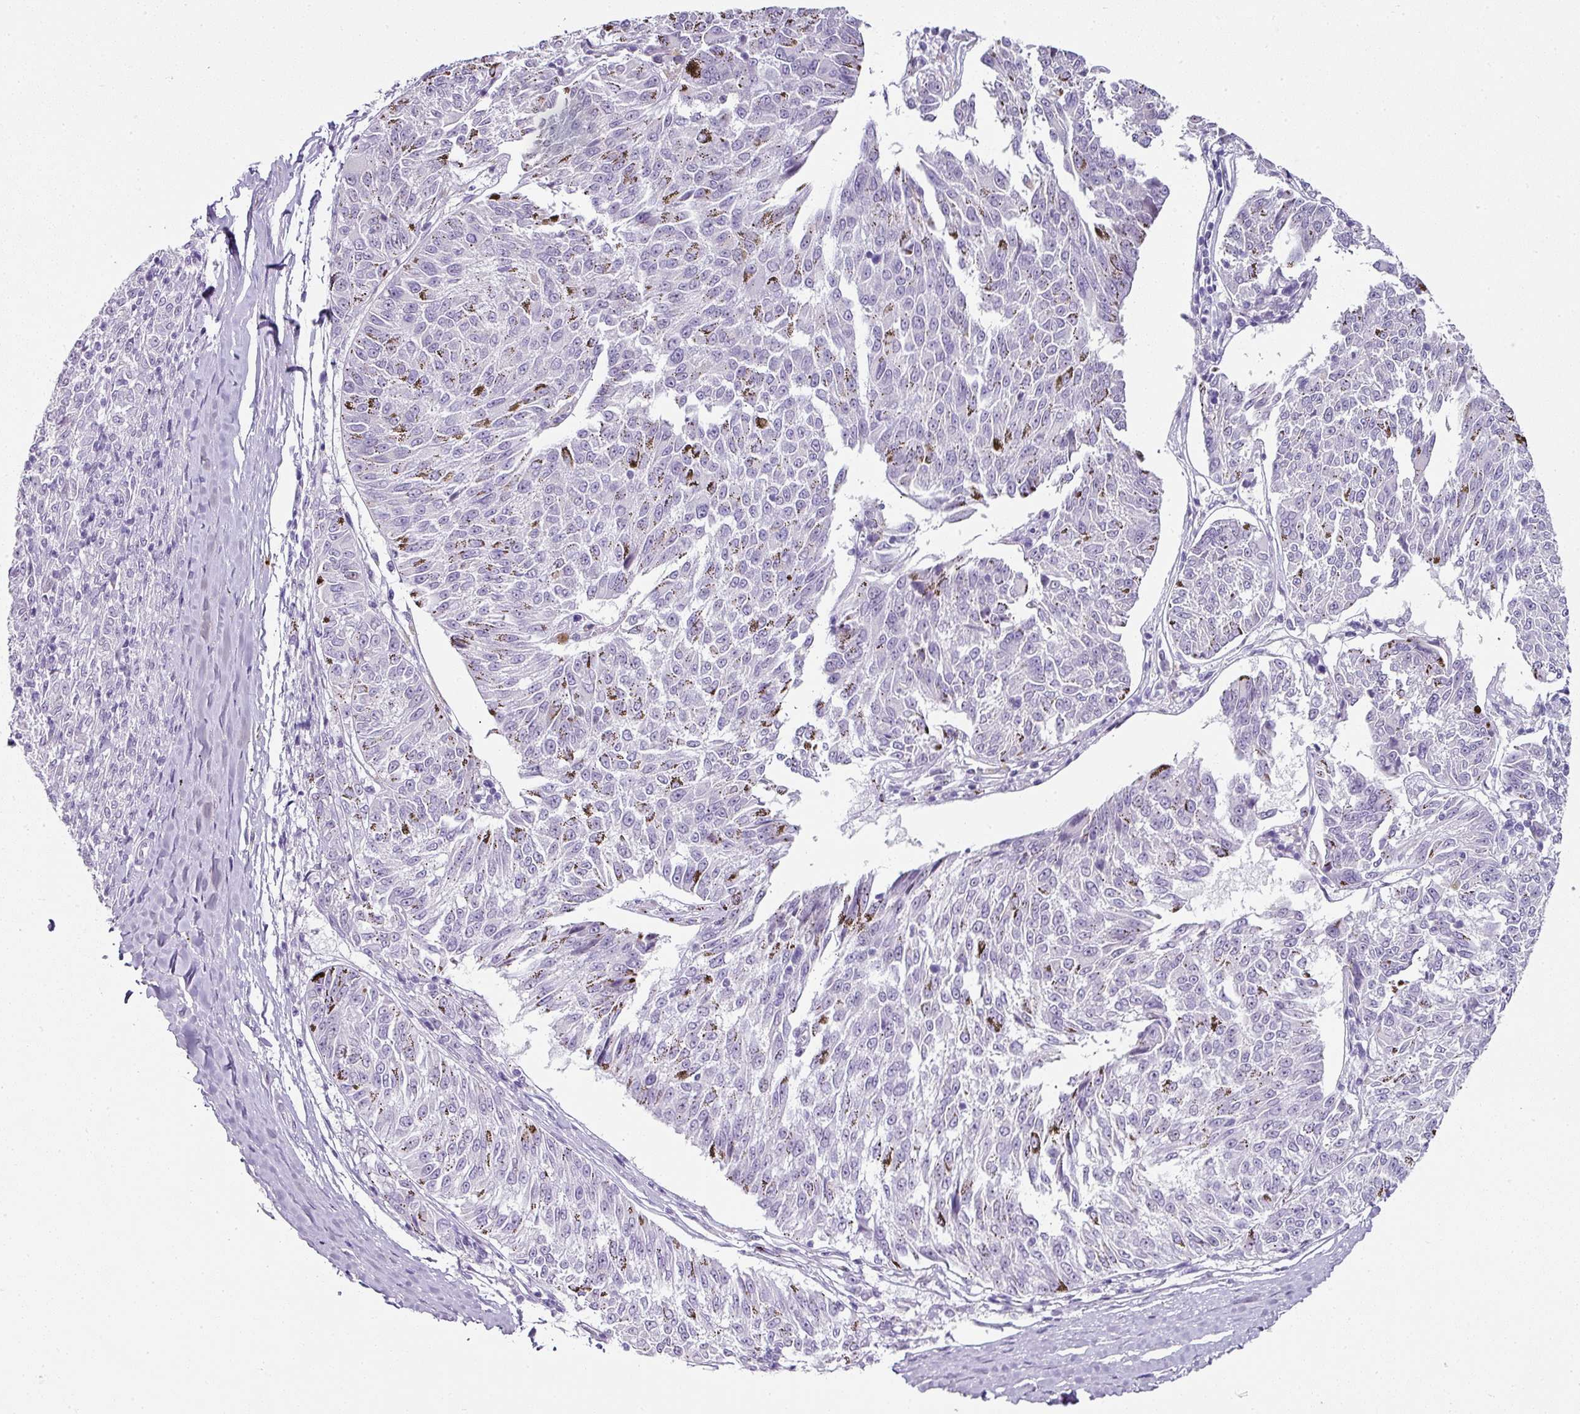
{"staining": {"intensity": "negative", "quantity": "none", "location": "none"}, "tissue": "melanoma", "cell_type": "Tumor cells", "image_type": "cancer", "snomed": [{"axis": "morphology", "description": "Malignant melanoma, NOS"}, {"axis": "topography", "description": "Skin"}], "caption": "This is a photomicrograph of immunohistochemistry (IHC) staining of melanoma, which shows no staining in tumor cells.", "gene": "TRA2A", "patient": {"sex": "female", "age": 72}}